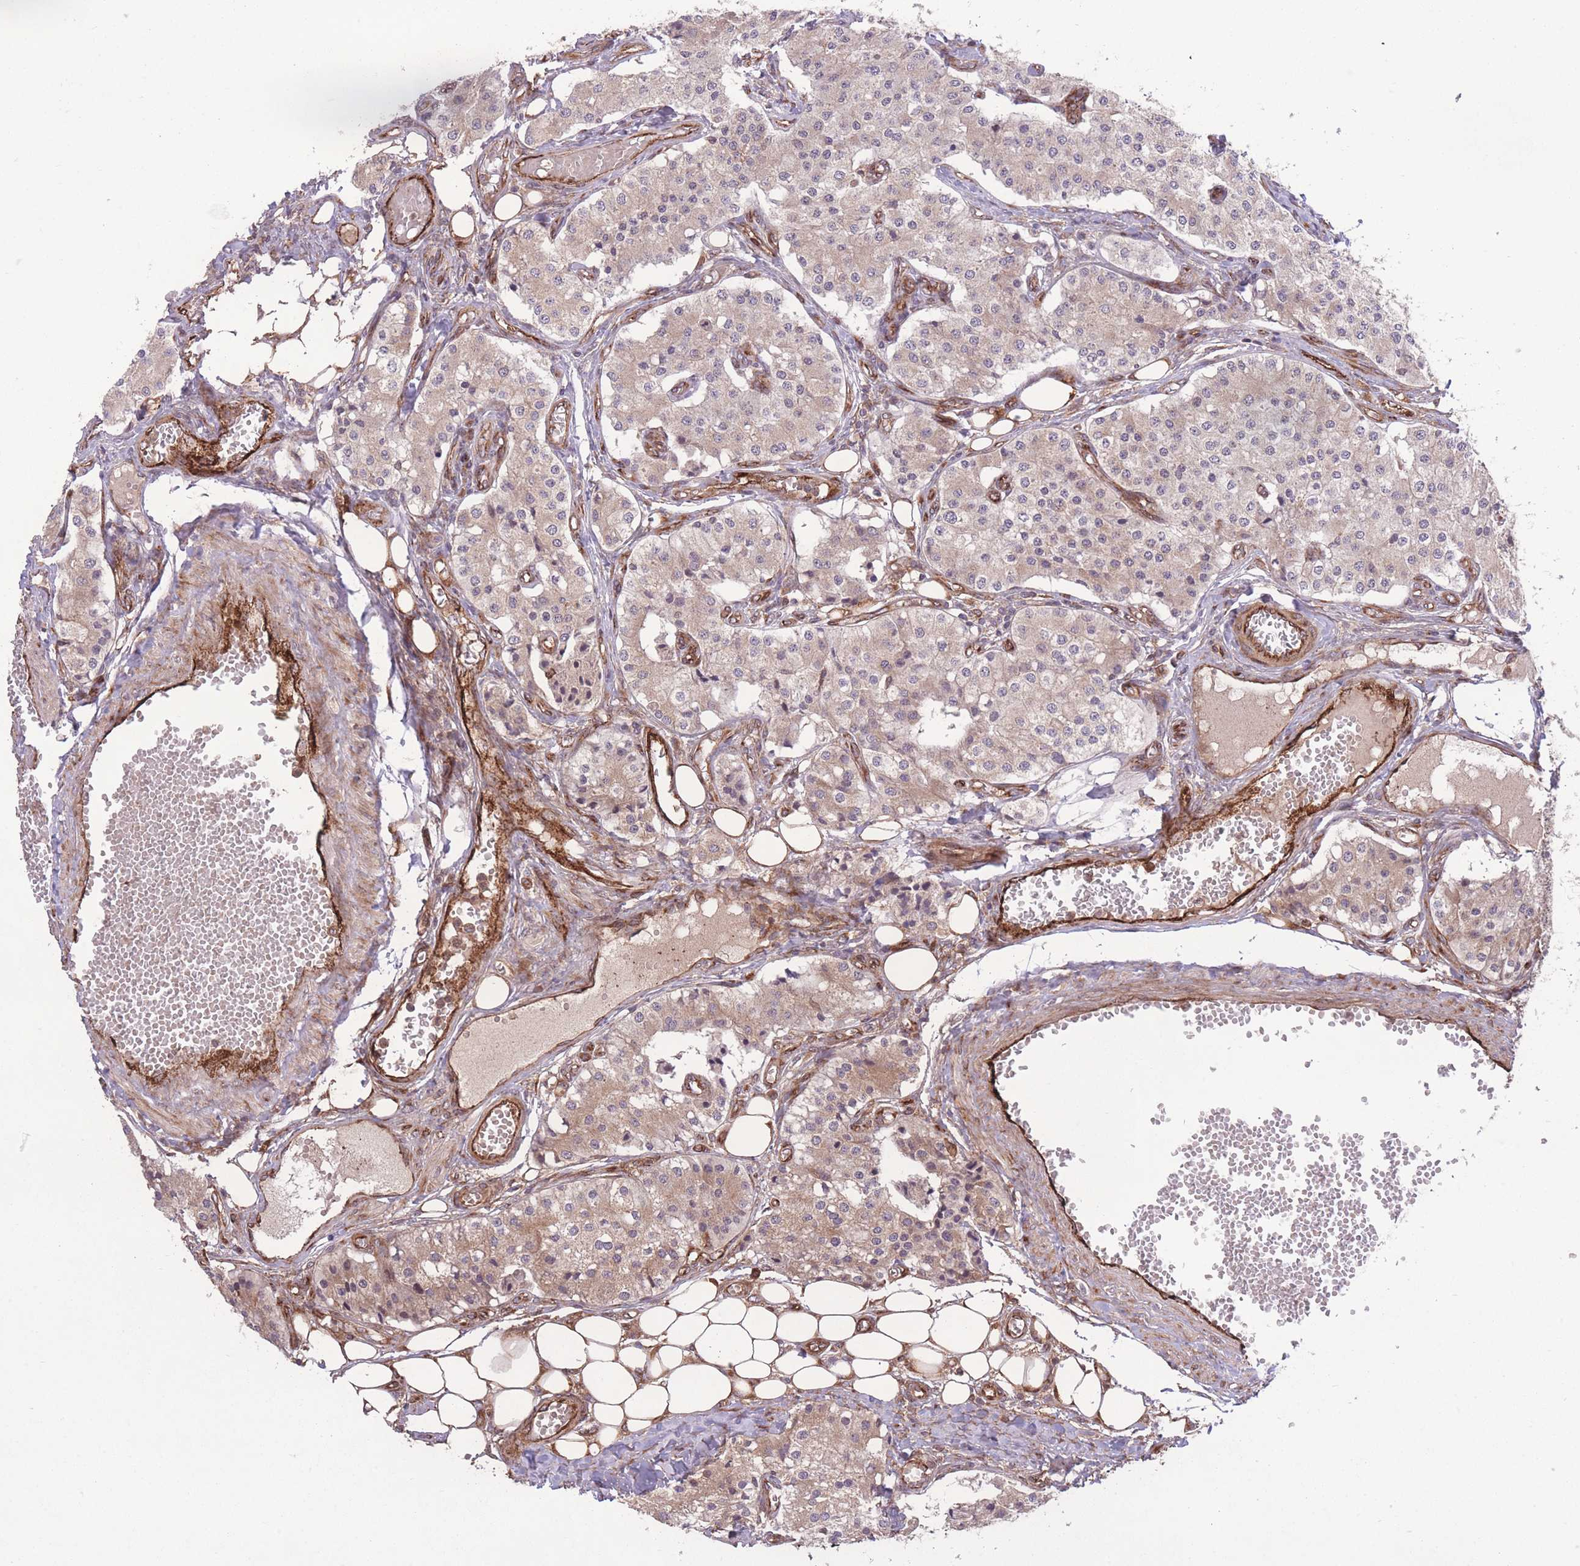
{"staining": {"intensity": "weak", "quantity": "25%-75%", "location": "cytoplasmic/membranous"}, "tissue": "carcinoid", "cell_type": "Tumor cells", "image_type": "cancer", "snomed": [{"axis": "morphology", "description": "Carcinoid, malignant, NOS"}, {"axis": "topography", "description": "Colon"}], "caption": "Carcinoid was stained to show a protein in brown. There is low levels of weak cytoplasmic/membranous expression in approximately 25%-75% of tumor cells.", "gene": "CISH", "patient": {"sex": "female", "age": 52}}